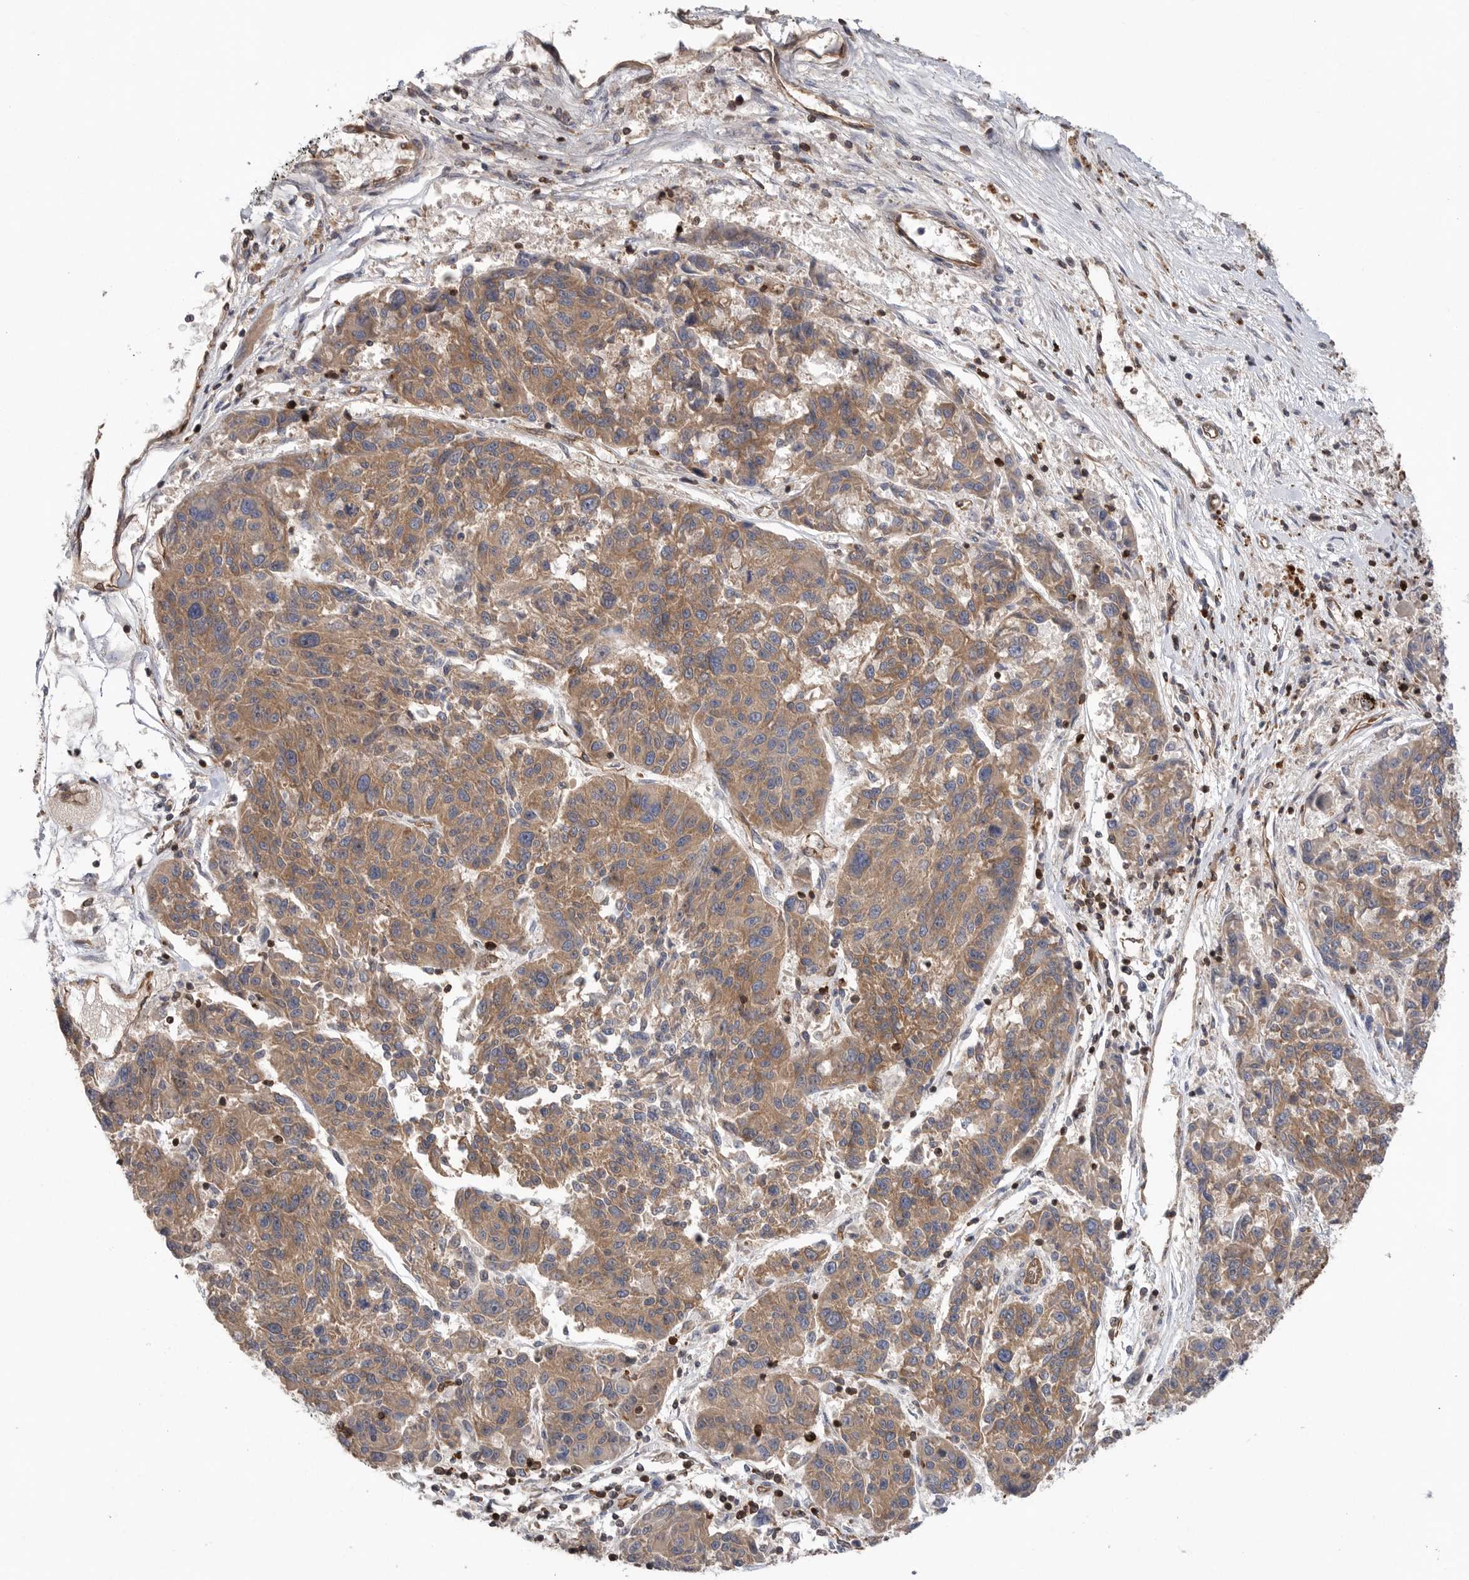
{"staining": {"intensity": "moderate", "quantity": ">75%", "location": "cytoplasmic/membranous"}, "tissue": "melanoma", "cell_type": "Tumor cells", "image_type": "cancer", "snomed": [{"axis": "morphology", "description": "Malignant melanoma, NOS"}, {"axis": "topography", "description": "Skin"}], "caption": "Malignant melanoma stained with a brown dye demonstrates moderate cytoplasmic/membranous positive staining in about >75% of tumor cells.", "gene": "PRKCH", "patient": {"sex": "male", "age": 53}}